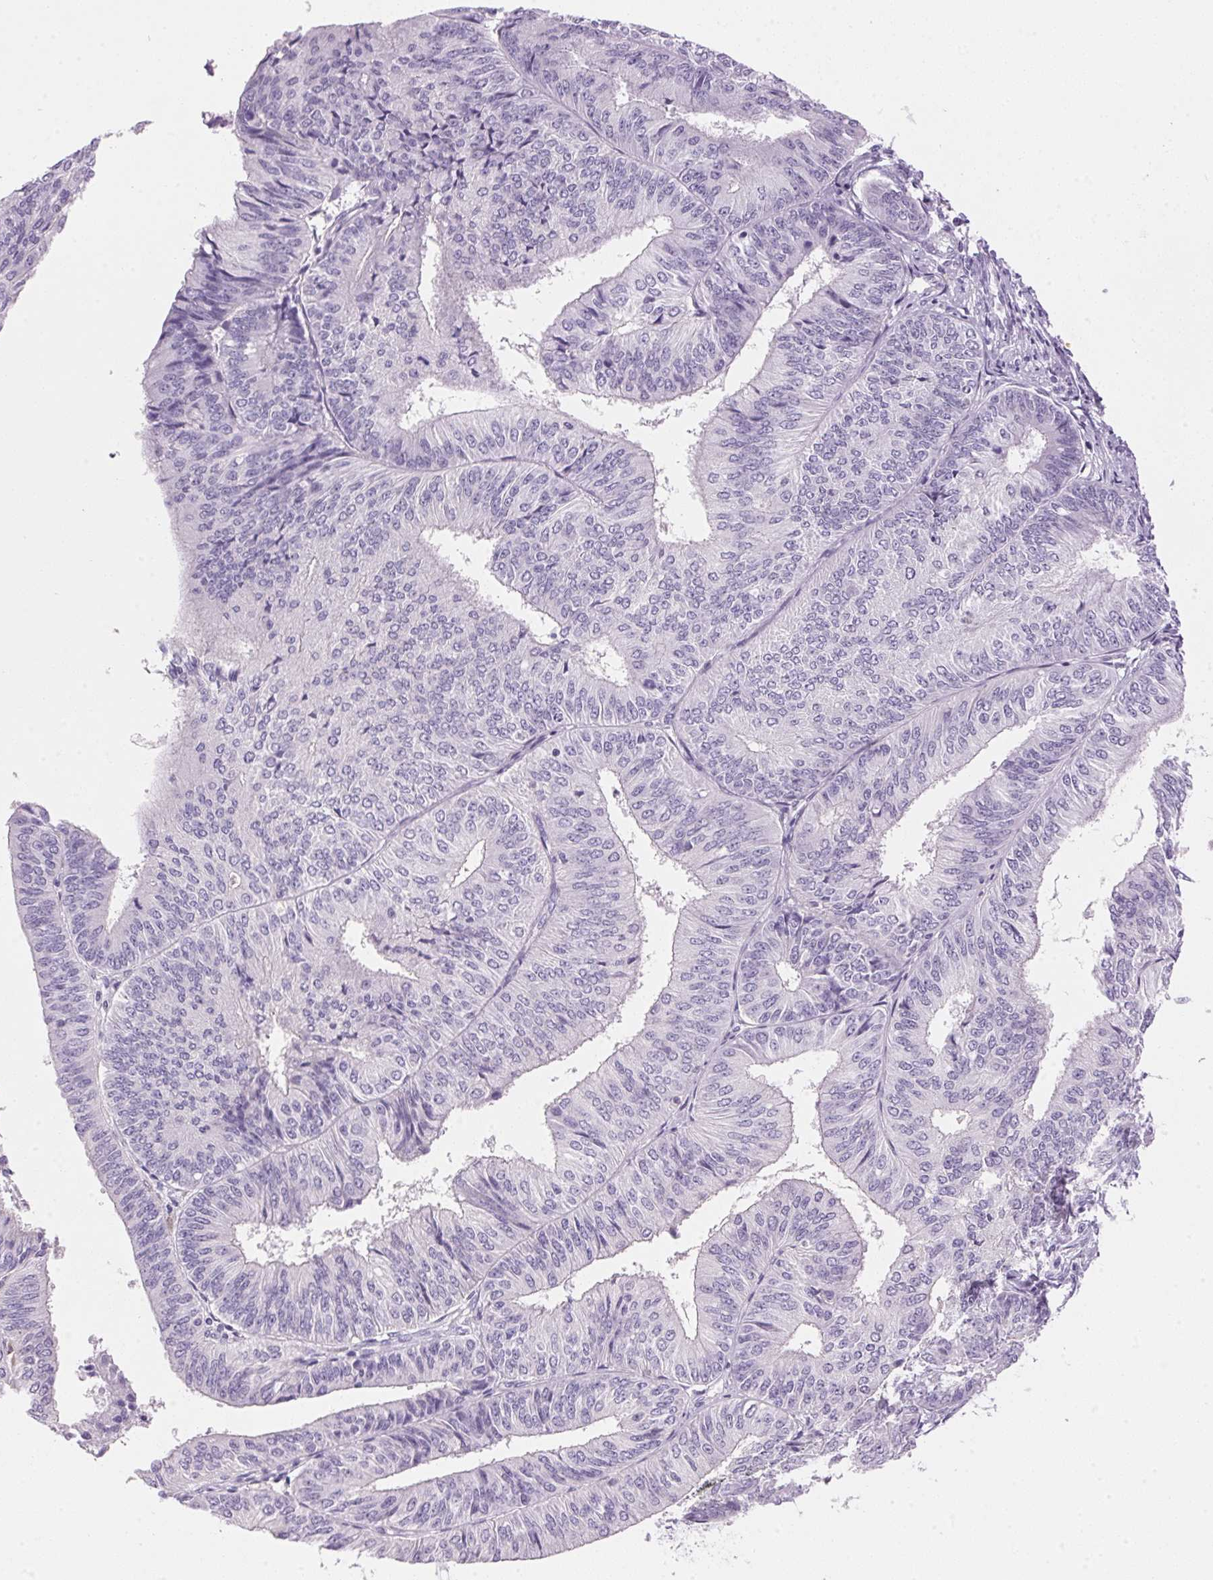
{"staining": {"intensity": "negative", "quantity": "none", "location": "none"}, "tissue": "endometrial cancer", "cell_type": "Tumor cells", "image_type": "cancer", "snomed": [{"axis": "morphology", "description": "Adenocarcinoma, NOS"}, {"axis": "topography", "description": "Endometrium"}], "caption": "Immunohistochemistry (IHC) image of endometrial cancer stained for a protein (brown), which exhibits no expression in tumor cells.", "gene": "HSD17B2", "patient": {"sex": "female", "age": 58}}